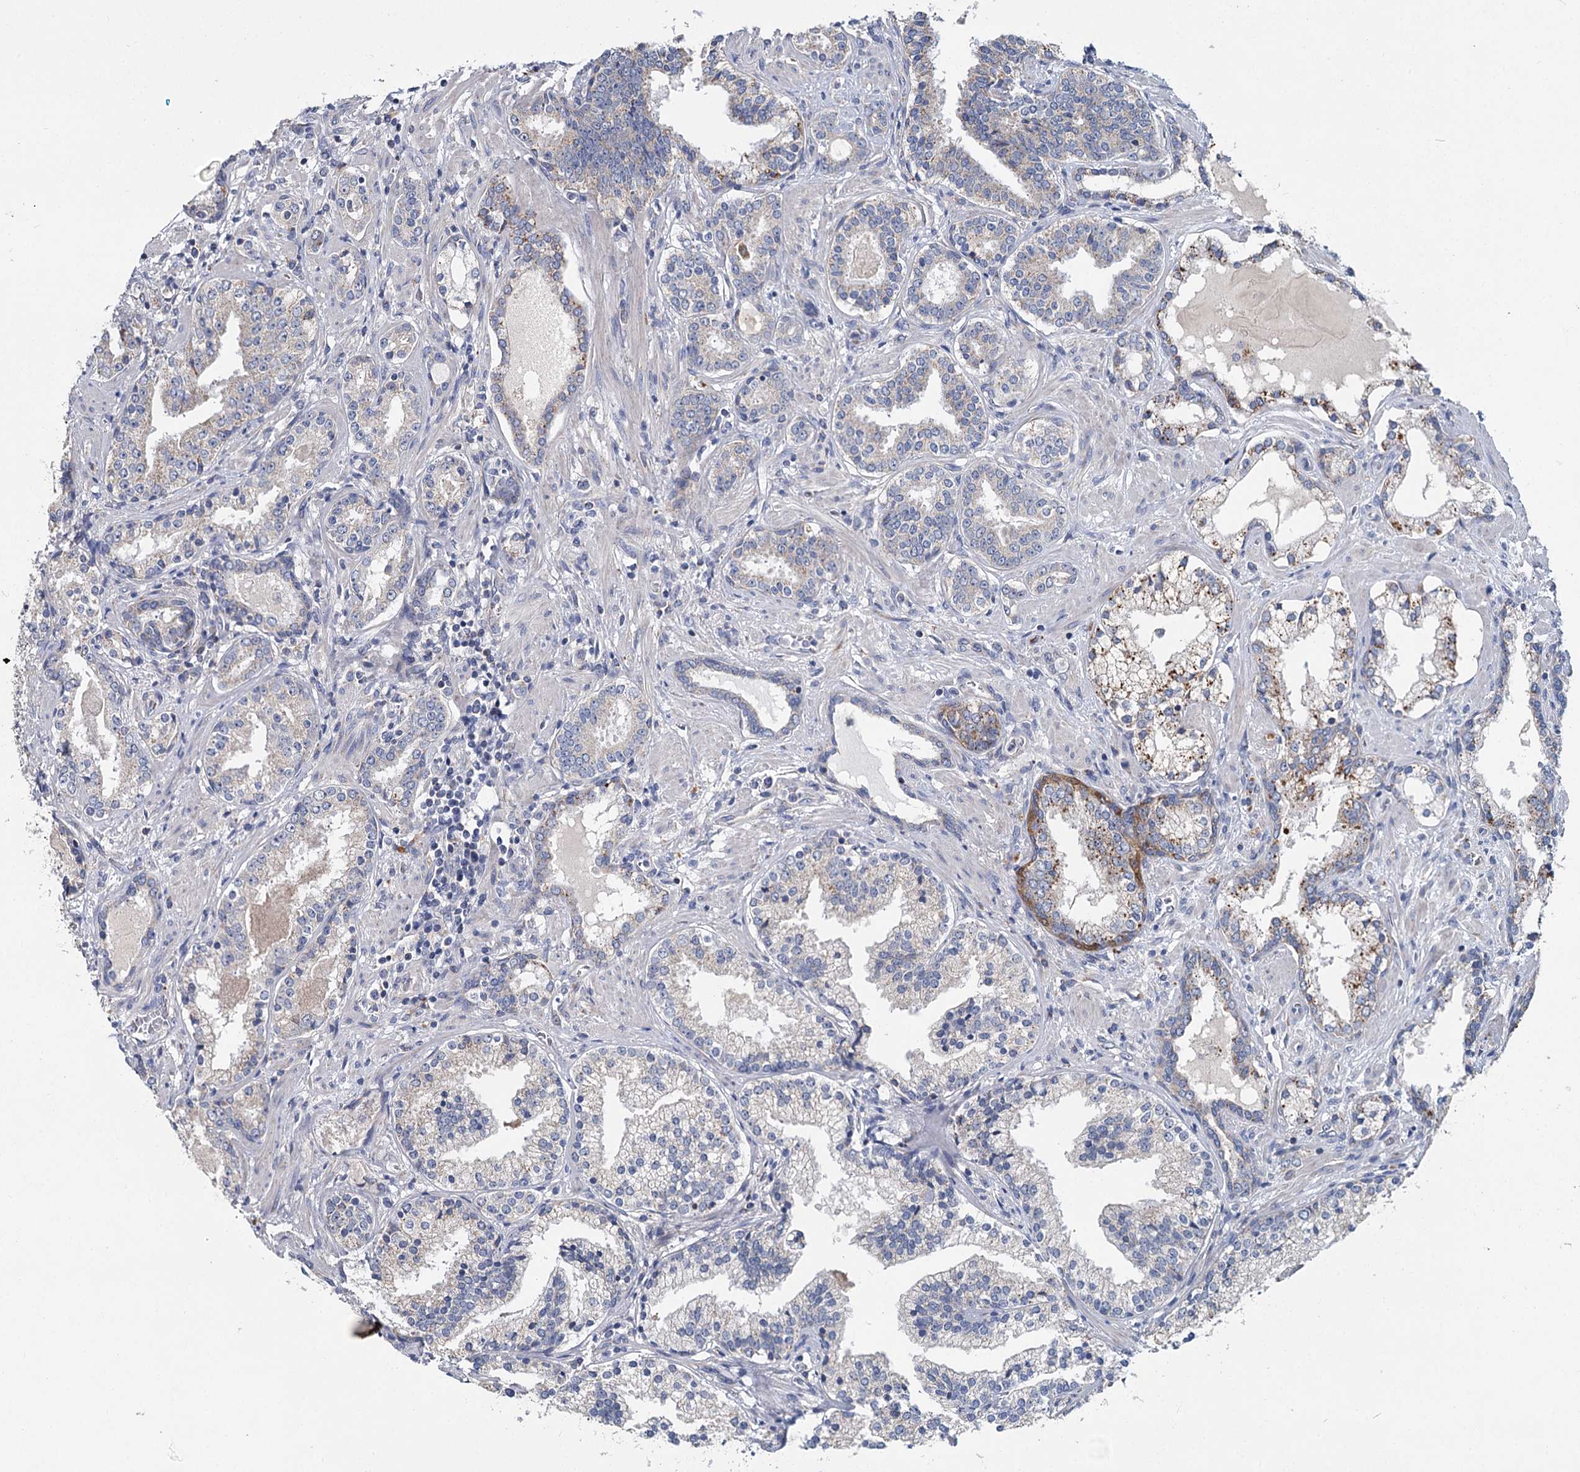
{"staining": {"intensity": "moderate", "quantity": "<25%", "location": "cytoplasmic/membranous"}, "tissue": "prostate cancer", "cell_type": "Tumor cells", "image_type": "cancer", "snomed": [{"axis": "morphology", "description": "Adenocarcinoma, High grade"}, {"axis": "topography", "description": "Prostate"}], "caption": "Adenocarcinoma (high-grade) (prostate) stained with immunohistochemistry (IHC) displays moderate cytoplasmic/membranous positivity in approximately <25% of tumor cells.", "gene": "ANKRD16", "patient": {"sex": "male", "age": 58}}